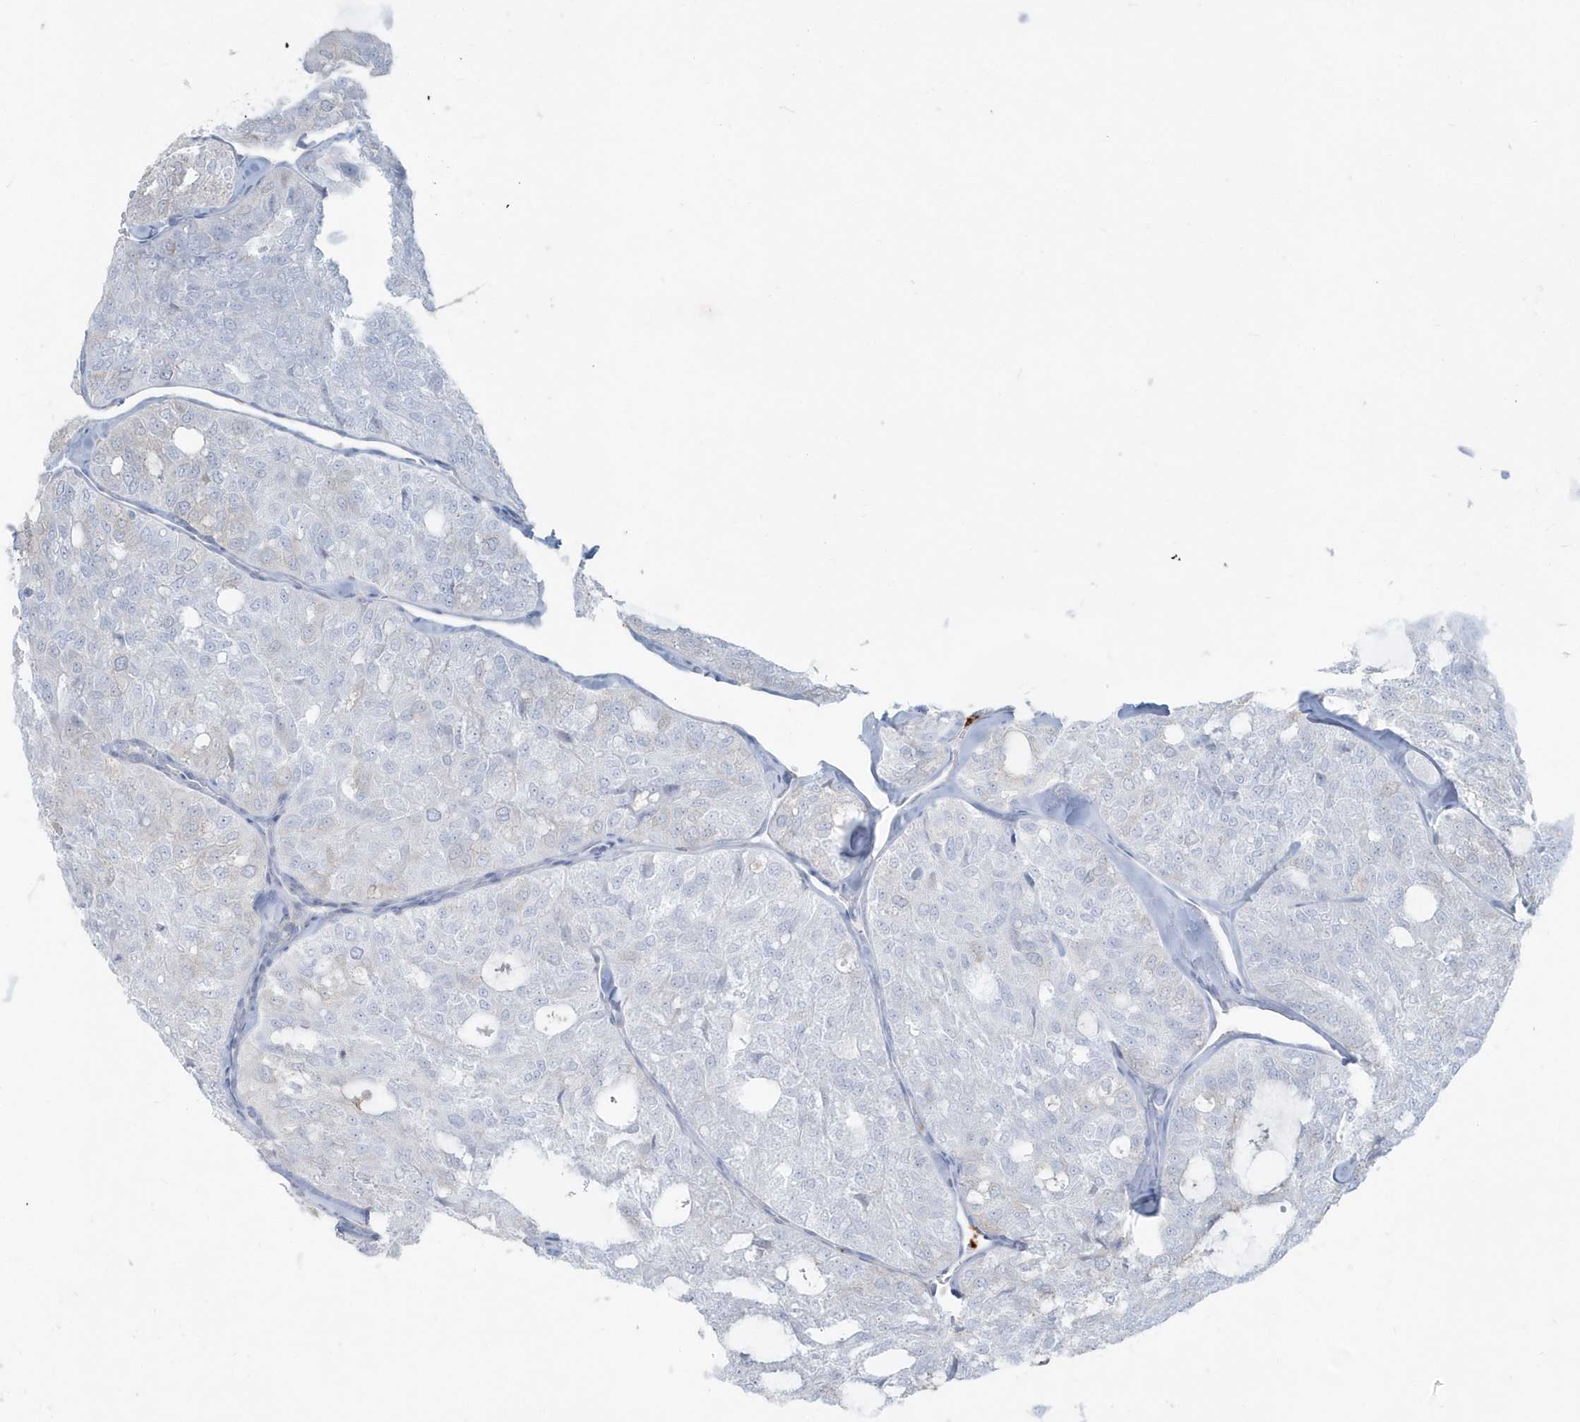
{"staining": {"intensity": "negative", "quantity": "none", "location": "none"}, "tissue": "thyroid cancer", "cell_type": "Tumor cells", "image_type": "cancer", "snomed": [{"axis": "morphology", "description": "Follicular adenoma carcinoma, NOS"}, {"axis": "topography", "description": "Thyroid gland"}], "caption": "IHC micrograph of thyroid follicular adenoma carcinoma stained for a protein (brown), which reveals no staining in tumor cells.", "gene": "CCNJ", "patient": {"sex": "male", "age": 75}}